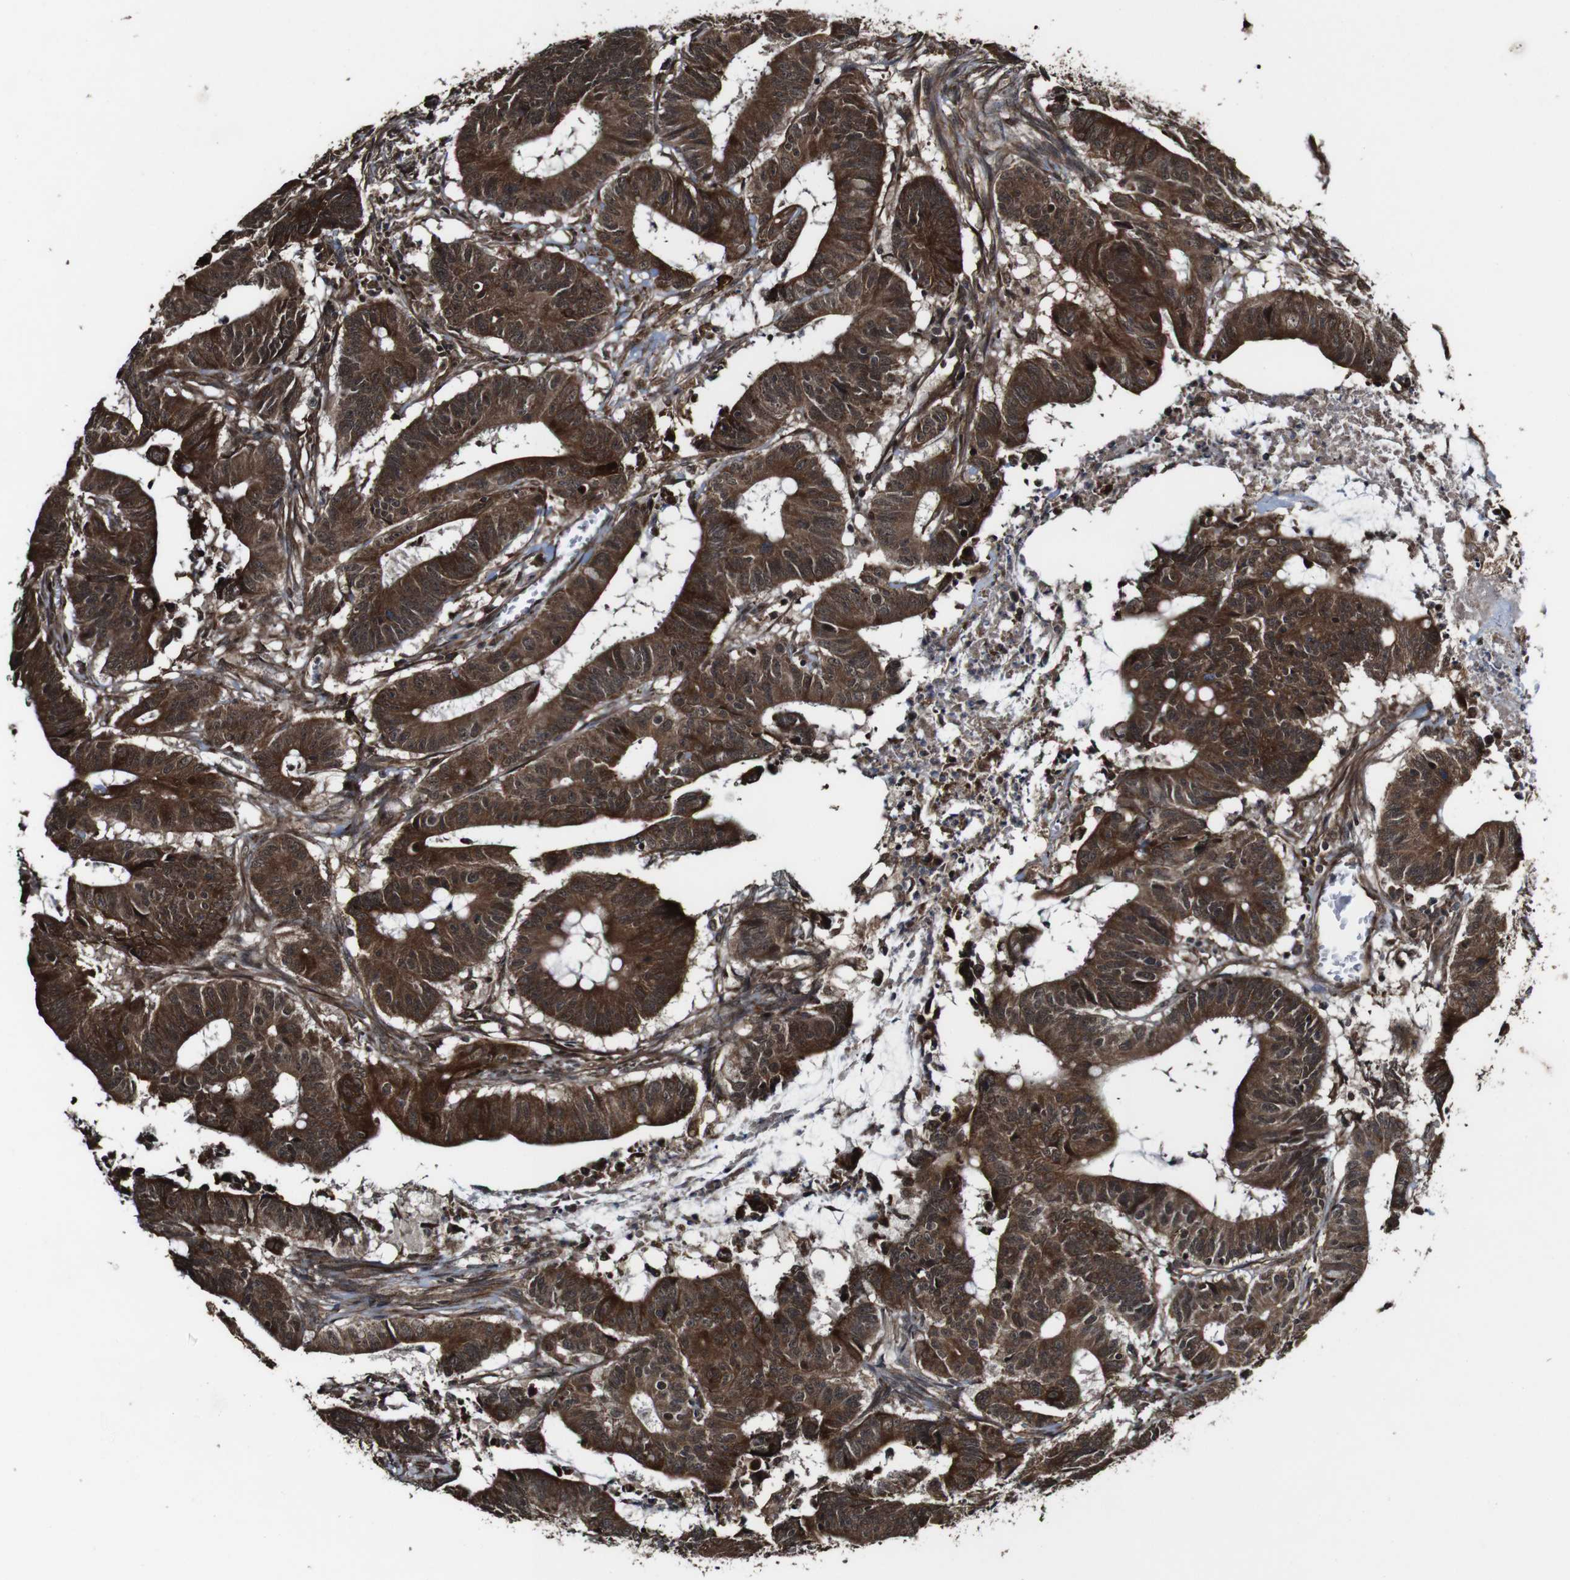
{"staining": {"intensity": "strong", "quantity": ">75%", "location": "cytoplasmic/membranous,nuclear"}, "tissue": "colorectal cancer", "cell_type": "Tumor cells", "image_type": "cancer", "snomed": [{"axis": "morphology", "description": "Adenocarcinoma, NOS"}, {"axis": "topography", "description": "Colon"}], "caption": "Immunohistochemistry of colorectal cancer displays high levels of strong cytoplasmic/membranous and nuclear expression in approximately >75% of tumor cells. (Stains: DAB in brown, nuclei in blue, Microscopy: brightfield microscopy at high magnification).", "gene": "BTN3A3", "patient": {"sex": "male", "age": 45}}